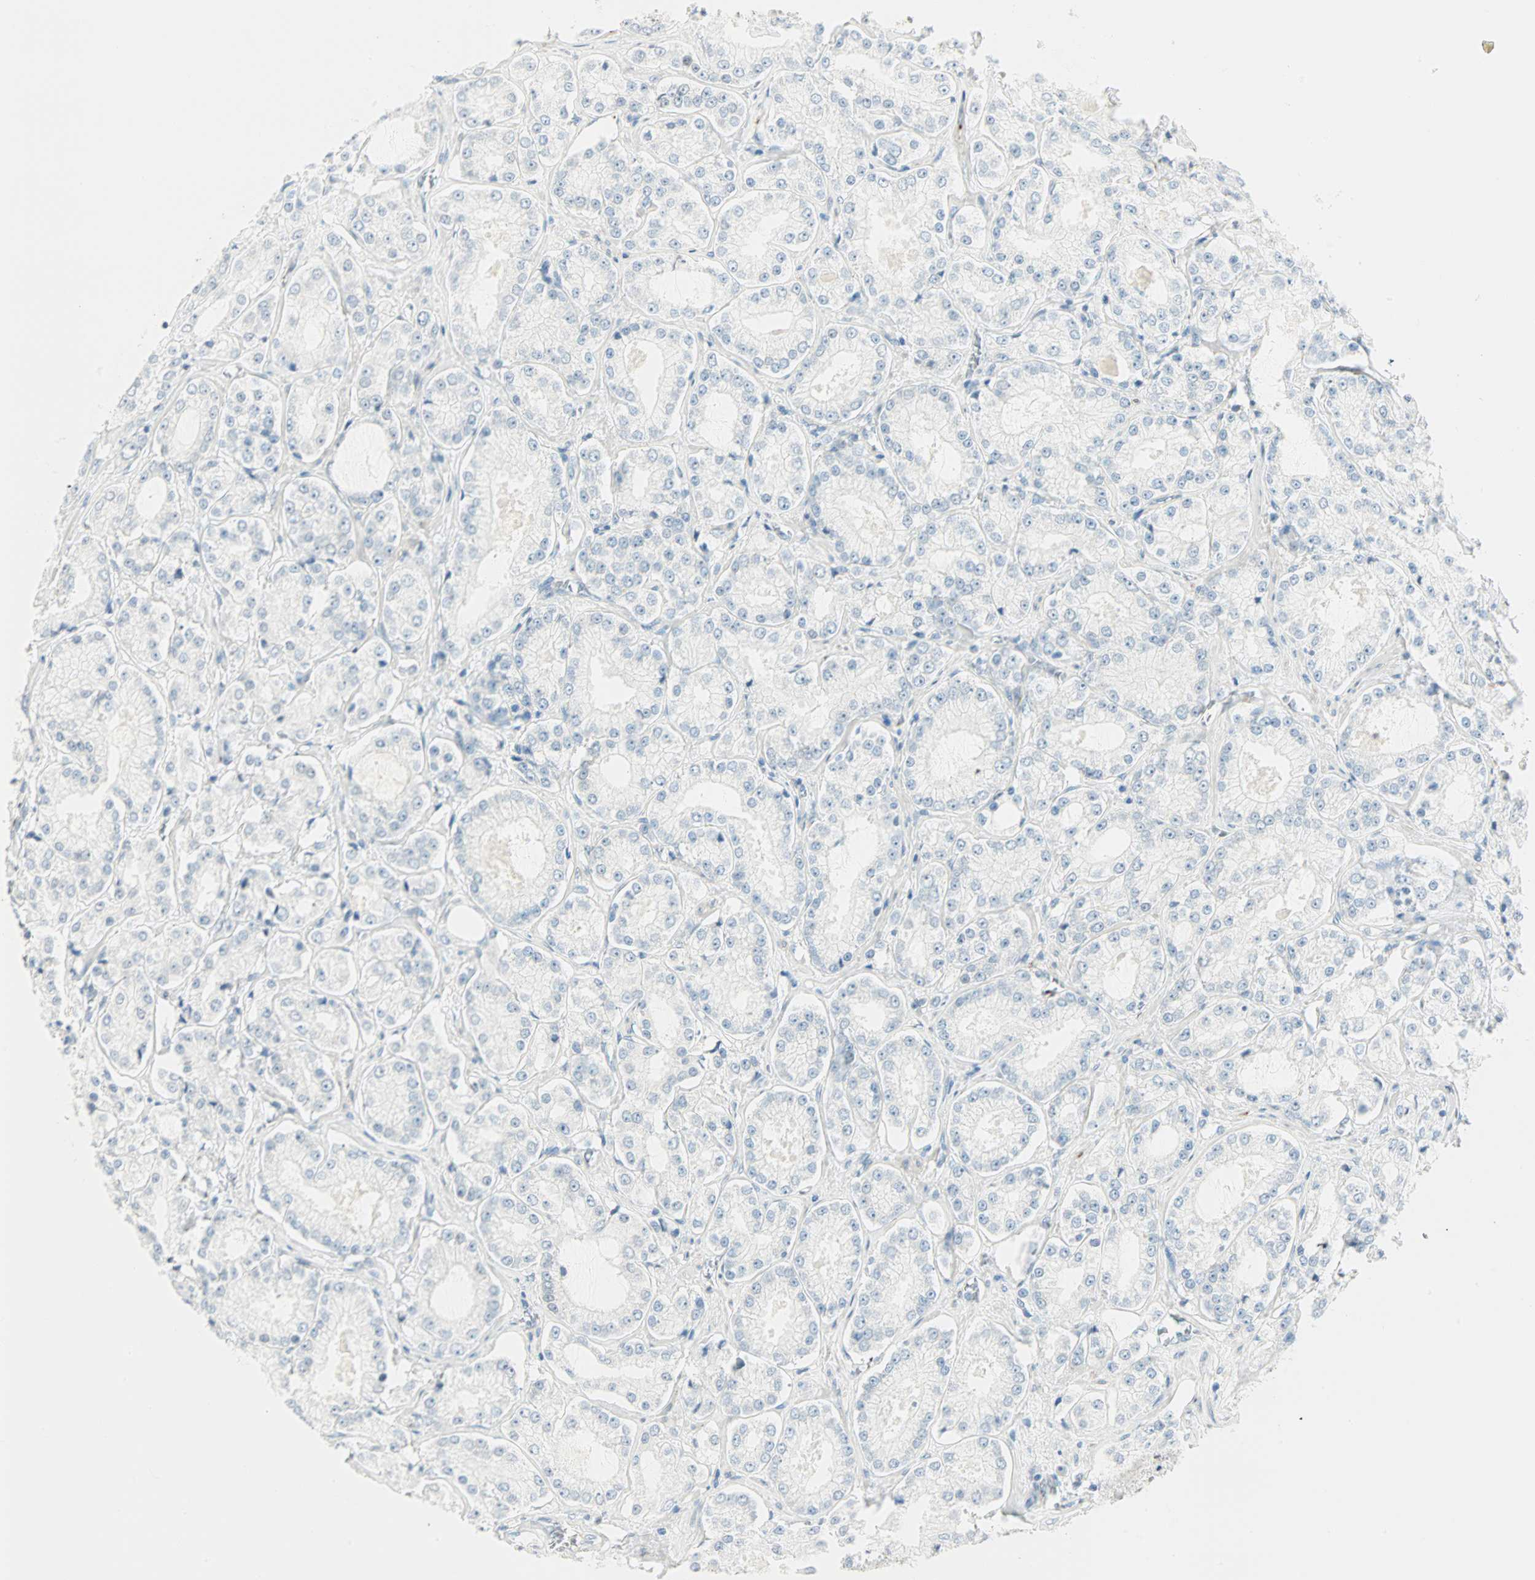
{"staining": {"intensity": "negative", "quantity": "none", "location": "none"}, "tissue": "prostate cancer", "cell_type": "Tumor cells", "image_type": "cancer", "snomed": [{"axis": "morphology", "description": "Adenocarcinoma, High grade"}, {"axis": "topography", "description": "Prostate"}], "caption": "Adenocarcinoma (high-grade) (prostate) was stained to show a protein in brown. There is no significant staining in tumor cells.", "gene": "BCAN", "patient": {"sex": "male", "age": 73}}